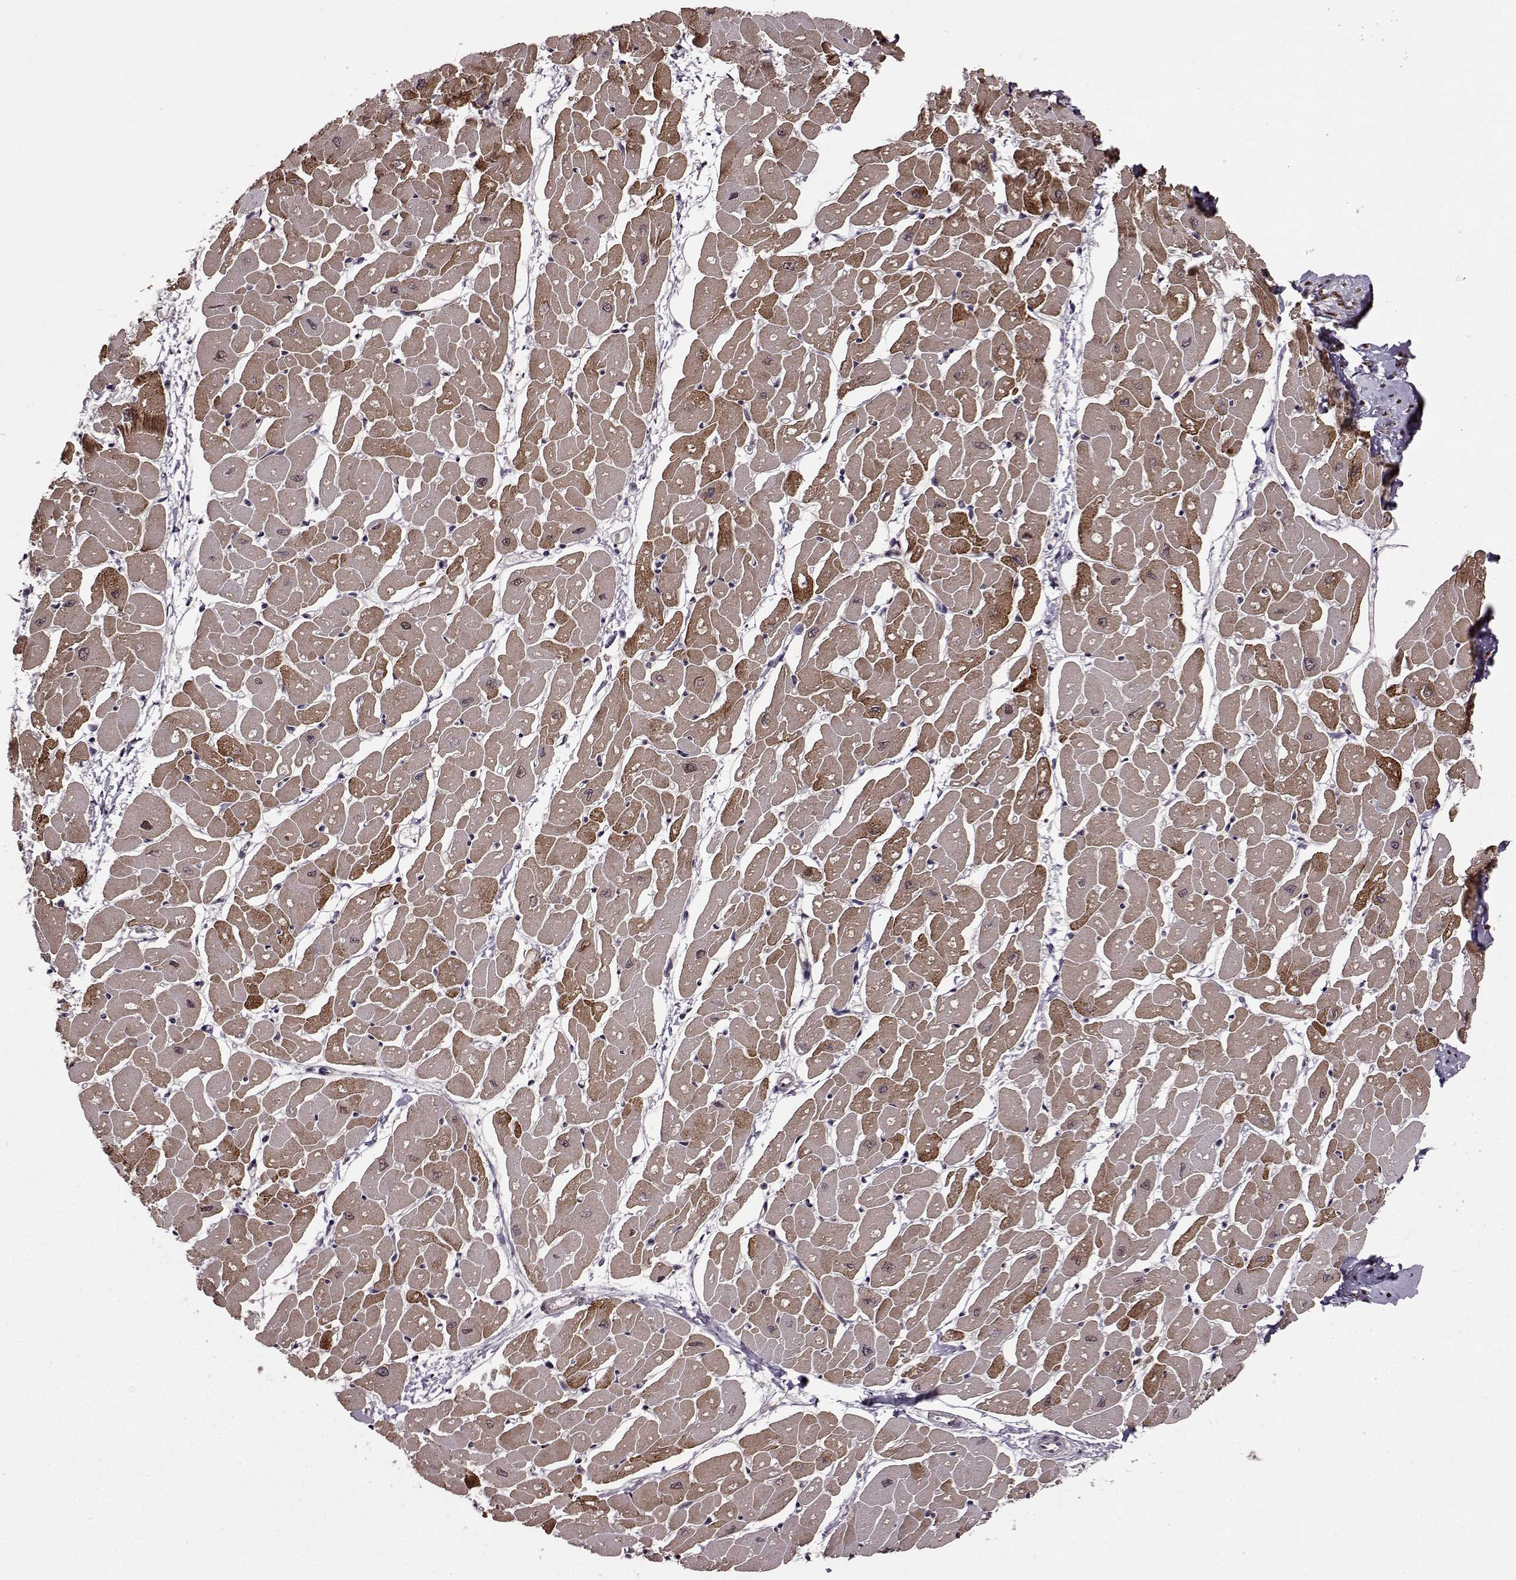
{"staining": {"intensity": "moderate", "quantity": ">75%", "location": "cytoplasmic/membranous,nuclear"}, "tissue": "heart muscle", "cell_type": "Cardiomyocytes", "image_type": "normal", "snomed": [{"axis": "morphology", "description": "Normal tissue, NOS"}, {"axis": "topography", "description": "Heart"}], "caption": "Immunohistochemistry (IHC) of unremarkable heart muscle displays medium levels of moderate cytoplasmic/membranous,nuclear expression in approximately >75% of cardiomyocytes.", "gene": "FTO", "patient": {"sex": "male", "age": 57}}